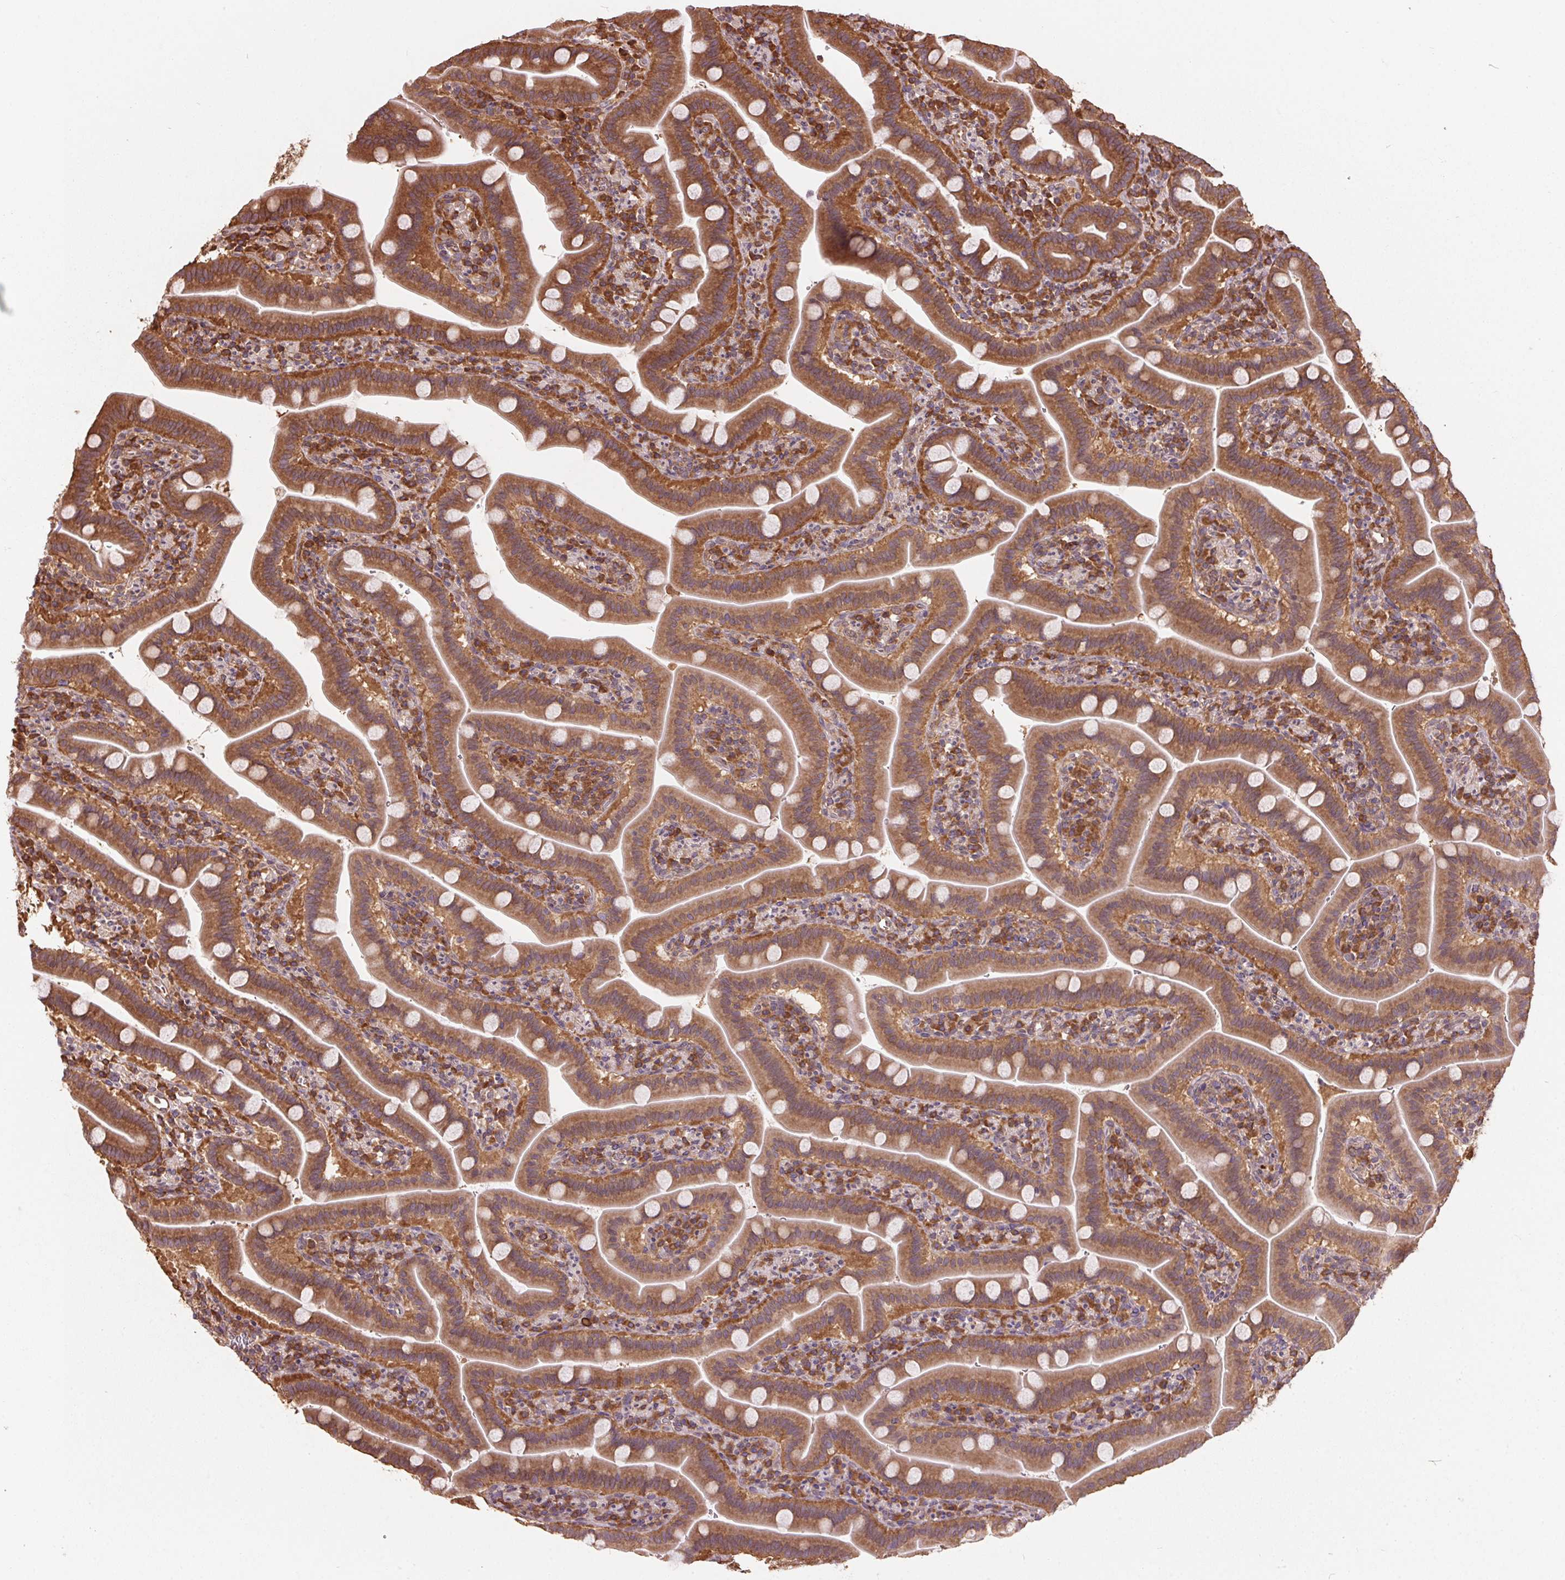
{"staining": {"intensity": "strong", "quantity": ">75%", "location": "cytoplasmic/membranous"}, "tissue": "small intestine", "cell_type": "Glandular cells", "image_type": "normal", "snomed": [{"axis": "morphology", "description": "Normal tissue, NOS"}, {"axis": "topography", "description": "Small intestine"}], "caption": "The immunohistochemical stain shows strong cytoplasmic/membranous positivity in glandular cells of unremarkable small intestine. The protein of interest is stained brown, and the nuclei are stained in blue (DAB (3,3'-diaminobenzidine) IHC with brightfield microscopy, high magnification).", "gene": "EIF2S1", "patient": {"sex": "male", "age": 26}}